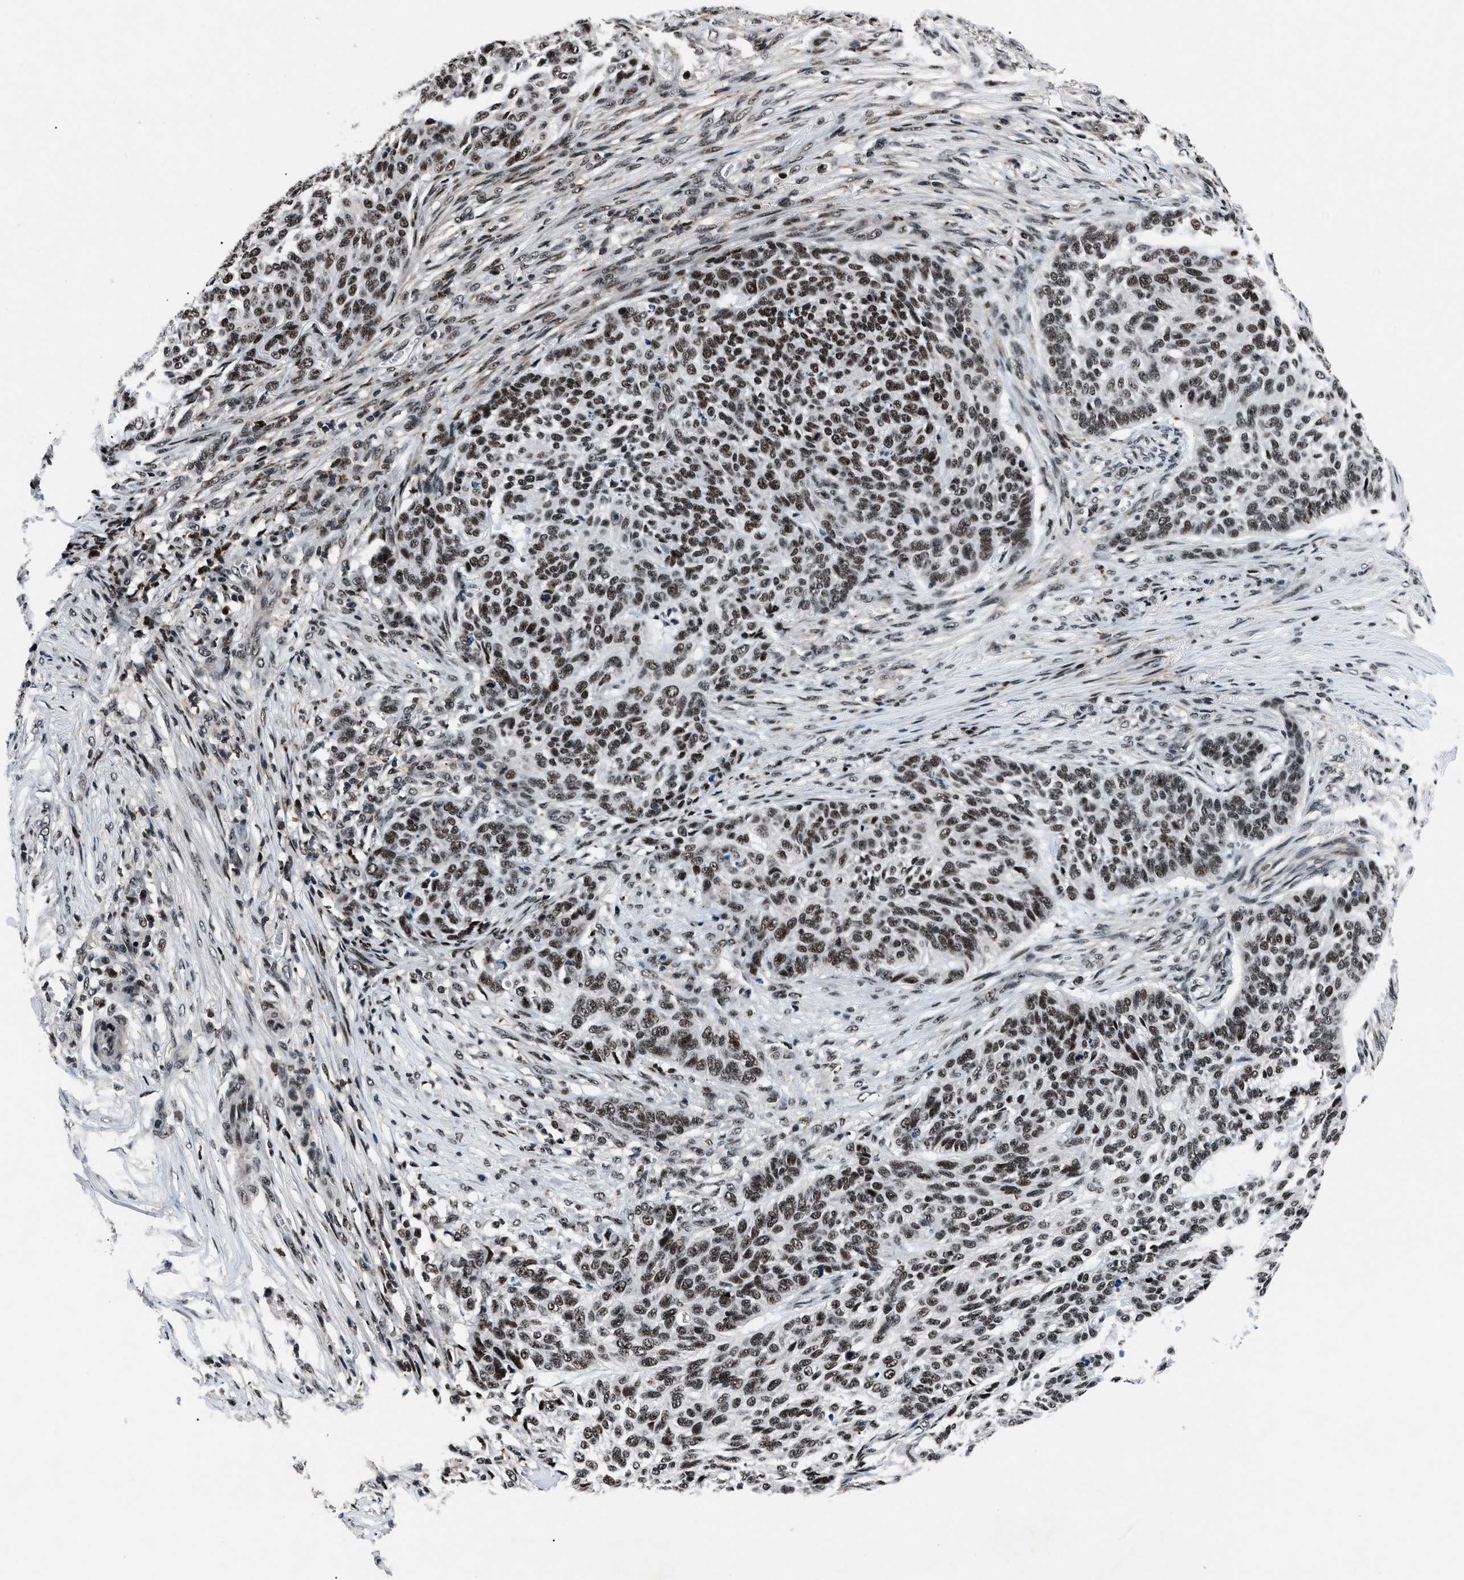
{"staining": {"intensity": "strong", "quantity": ">75%", "location": "nuclear"}, "tissue": "skin cancer", "cell_type": "Tumor cells", "image_type": "cancer", "snomed": [{"axis": "morphology", "description": "Basal cell carcinoma"}, {"axis": "topography", "description": "Skin"}], "caption": "The image exhibits staining of skin cancer, revealing strong nuclear protein staining (brown color) within tumor cells.", "gene": "SMARCB1", "patient": {"sex": "male", "age": 85}}